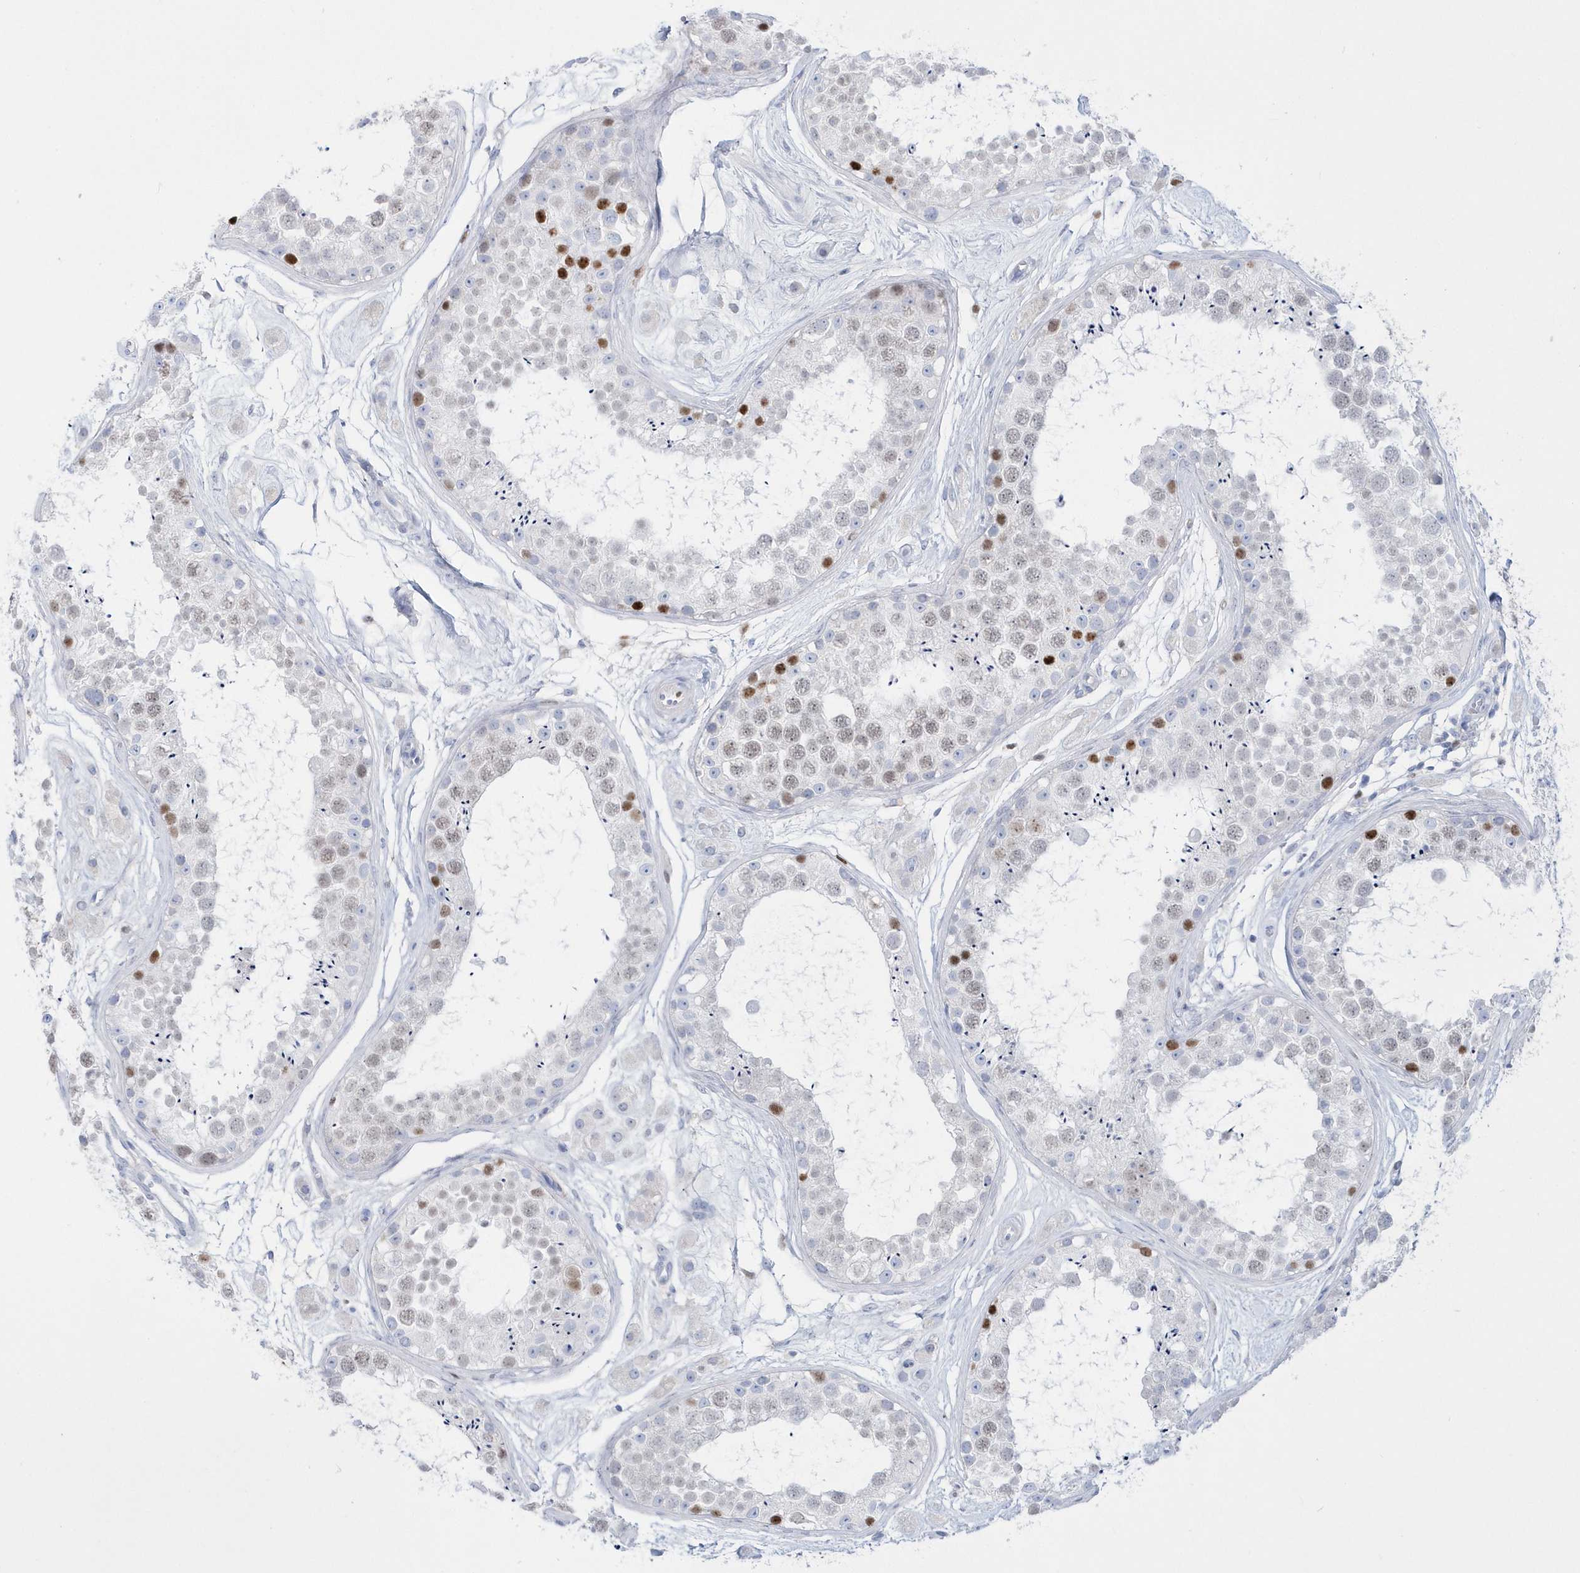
{"staining": {"intensity": "strong", "quantity": "<25%", "location": "nuclear"}, "tissue": "testis", "cell_type": "Cells in seminiferous ducts", "image_type": "normal", "snomed": [{"axis": "morphology", "description": "Normal tissue, NOS"}, {"axis": "topography", "description": "Testis"}], "caption": "A brown stain shows strong nuclear expression of a protein in cells in seminiferous ducts of unremarkable testis. (IHC, brightfield microscopy, high magnification).", "gene": "TMCO6", "patient": {"sex": "male", "age": 25}}